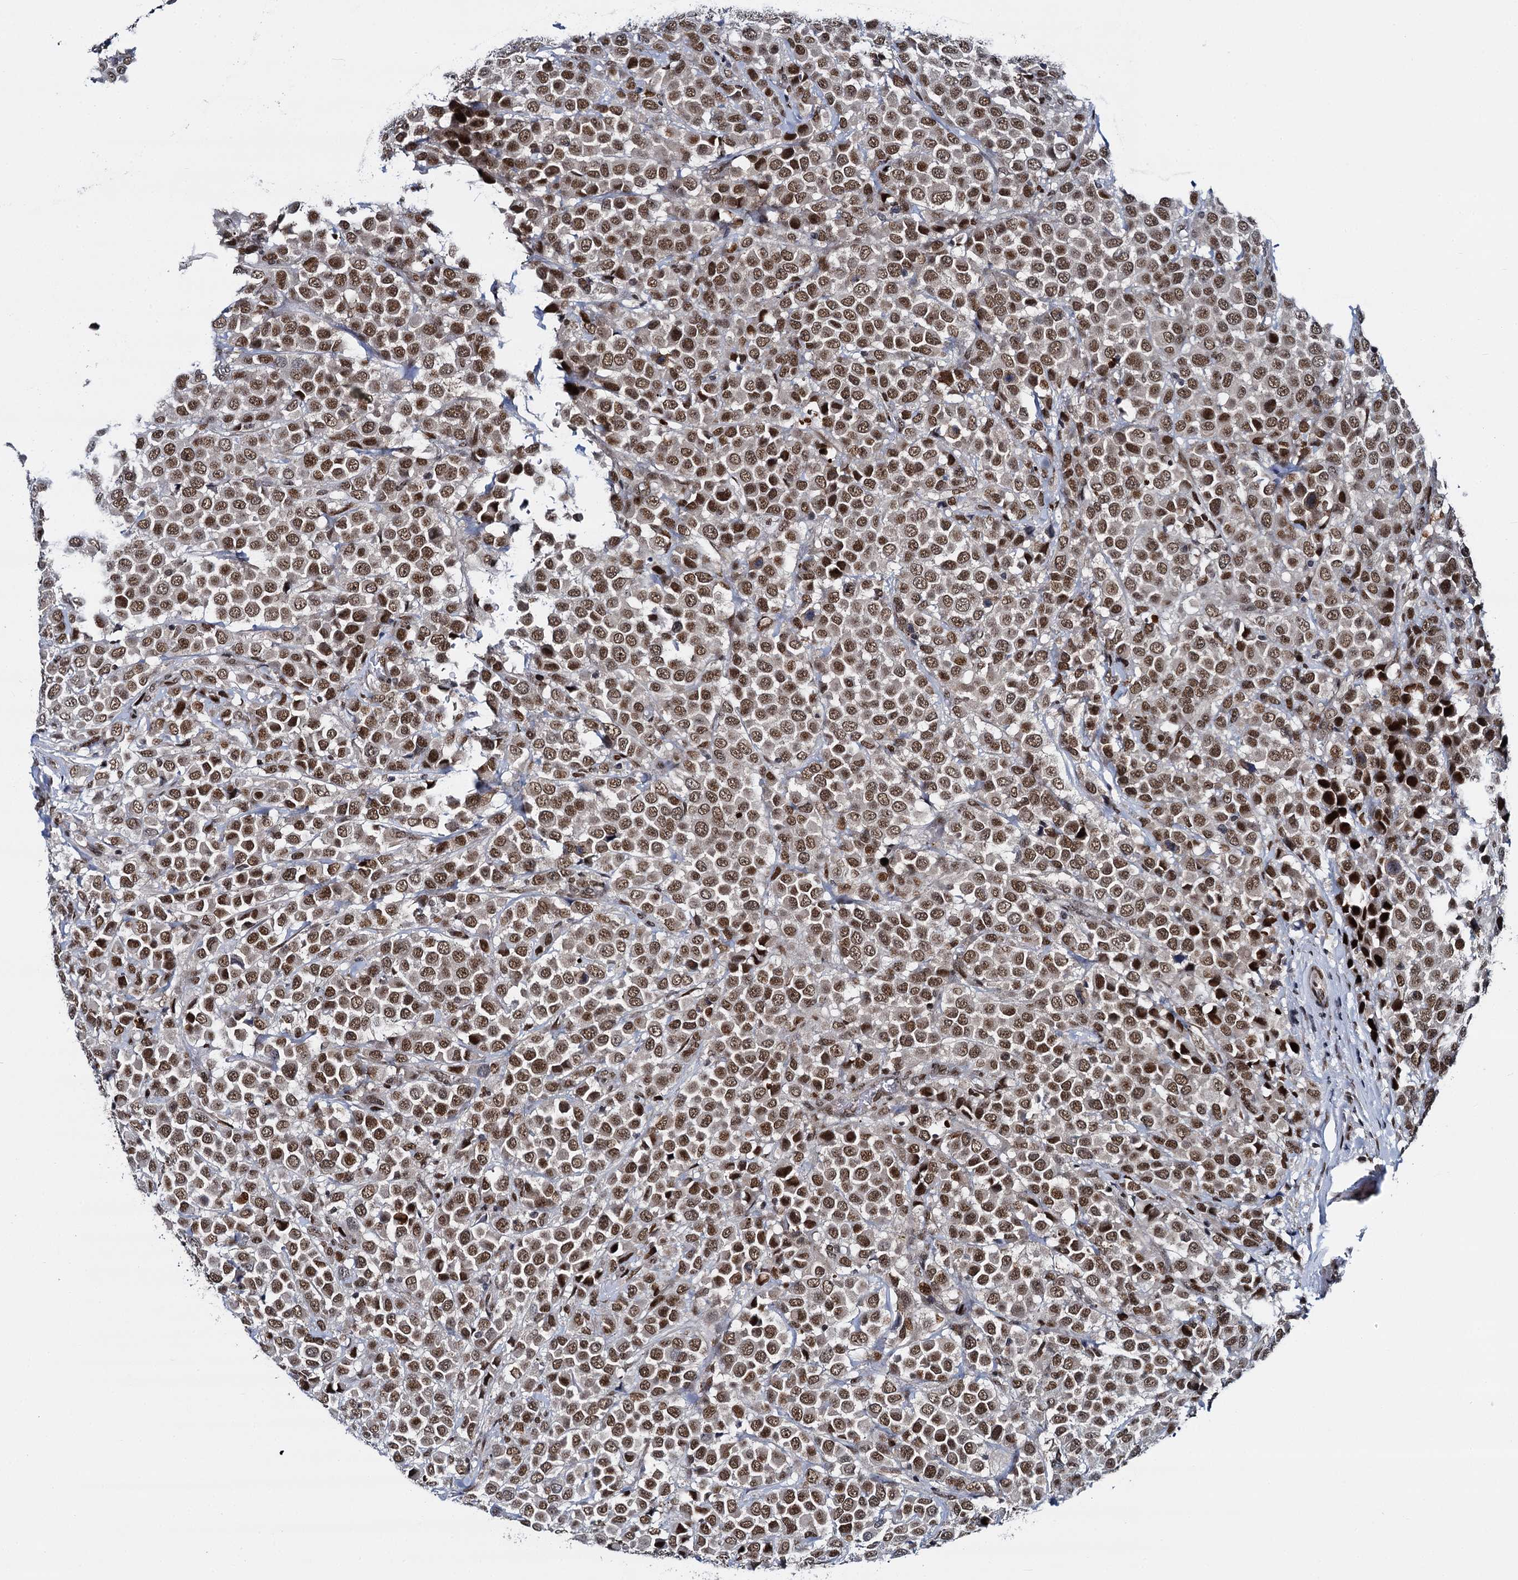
{"staining": {"intensity": "moderate", "quantity": ">75%", "location": "nuclear"}, "tissue": "breast cancer", "cell_type": "Tumor cells", "image_type": "cancer", "snomed": [{"axis": "morphology", "description": "Duct carcinoma"}, {"axis": "topography", "description": "Breast"}], "caption": "Moderate nuclear expression is appreciated in about >75% of tumor cells in breast cancer (invasive ductal carcinoma). The protein of interest is stained brown, and the nuclei are stained in blue (DAB IHC with brightfield microscopy, high magnification).", "gene": "RUFY2", "patient": {"sex": "female", "age": 61}}